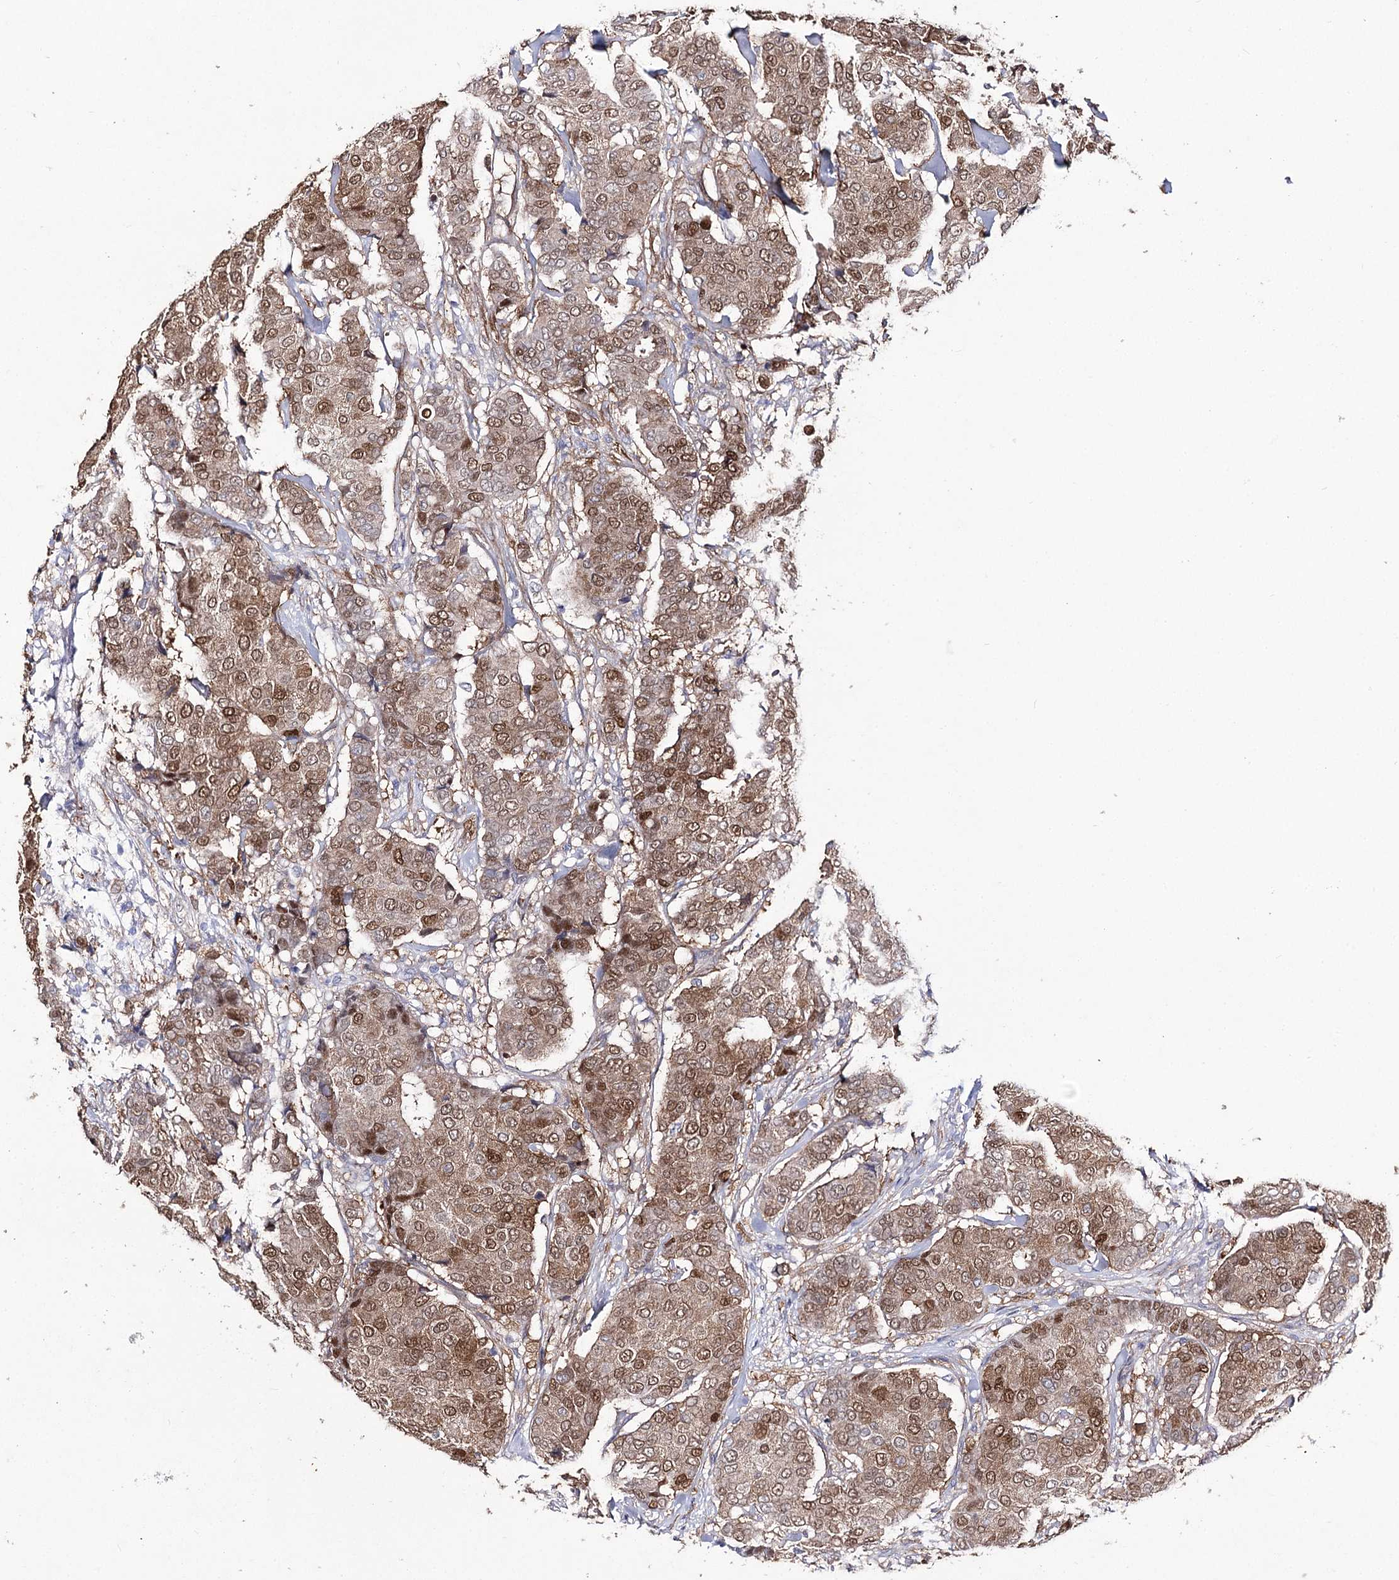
{"staining": {"intensity": "moderate", "quantity": ">75%", "location": "cytoplasmic/membranous,nuclear"}, "tissue": "breast cancer", "cell_type": "Tumor cells", "image_type": "cancer", "snomed": [{"axis": "morphology", "description": "Duct carcinoma"}, {"axis": "topography", "description": "Breast"}], "caption": "Immunohistochemical staining of human breast cancer displays moderate cytoplasmic/membranous and nuclear protein positivity in about >75% of tumor cells. The protein of interest is shown in brown color, while the nuclei are stained blue.", "gene": "UGDH", "patient": {"sex": "female", "age": 75}}